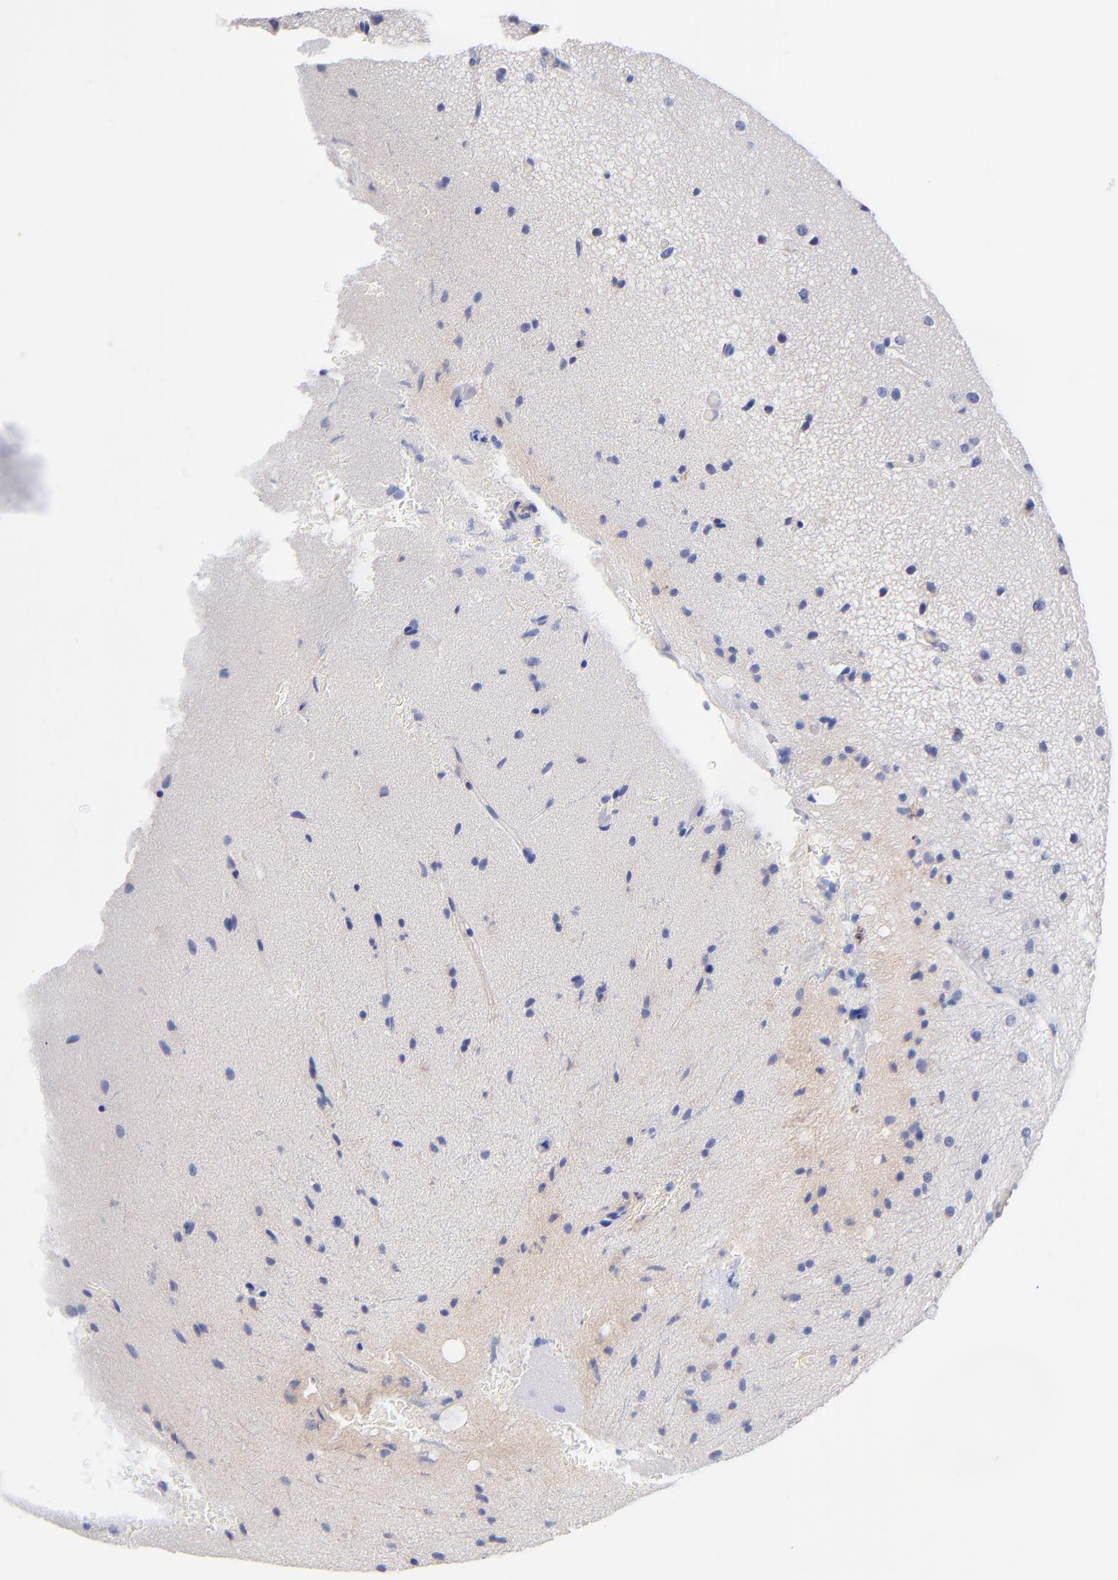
{"staining": {"intensity": "weak", "quantity": "<25%", "location": "cytoplasmic/membranous"}, "tissue": "glioma", "cell_type": "Tumor cells", "image_type": "cancer", "snomed": [{"axis": "morphology", "description": "Glioma, malignant, Low grade"}, {"axis": "topography", "description": "Cerebral cortex"}], "caption": "High magnification brightfield microscopy of glioma stained with DAB (brown) and counterstained with hematoxylin (blue): tumor cells show no significant positivity.", "gene": "SLC44A2", "patient": {"sex": "female", "age": 47}}